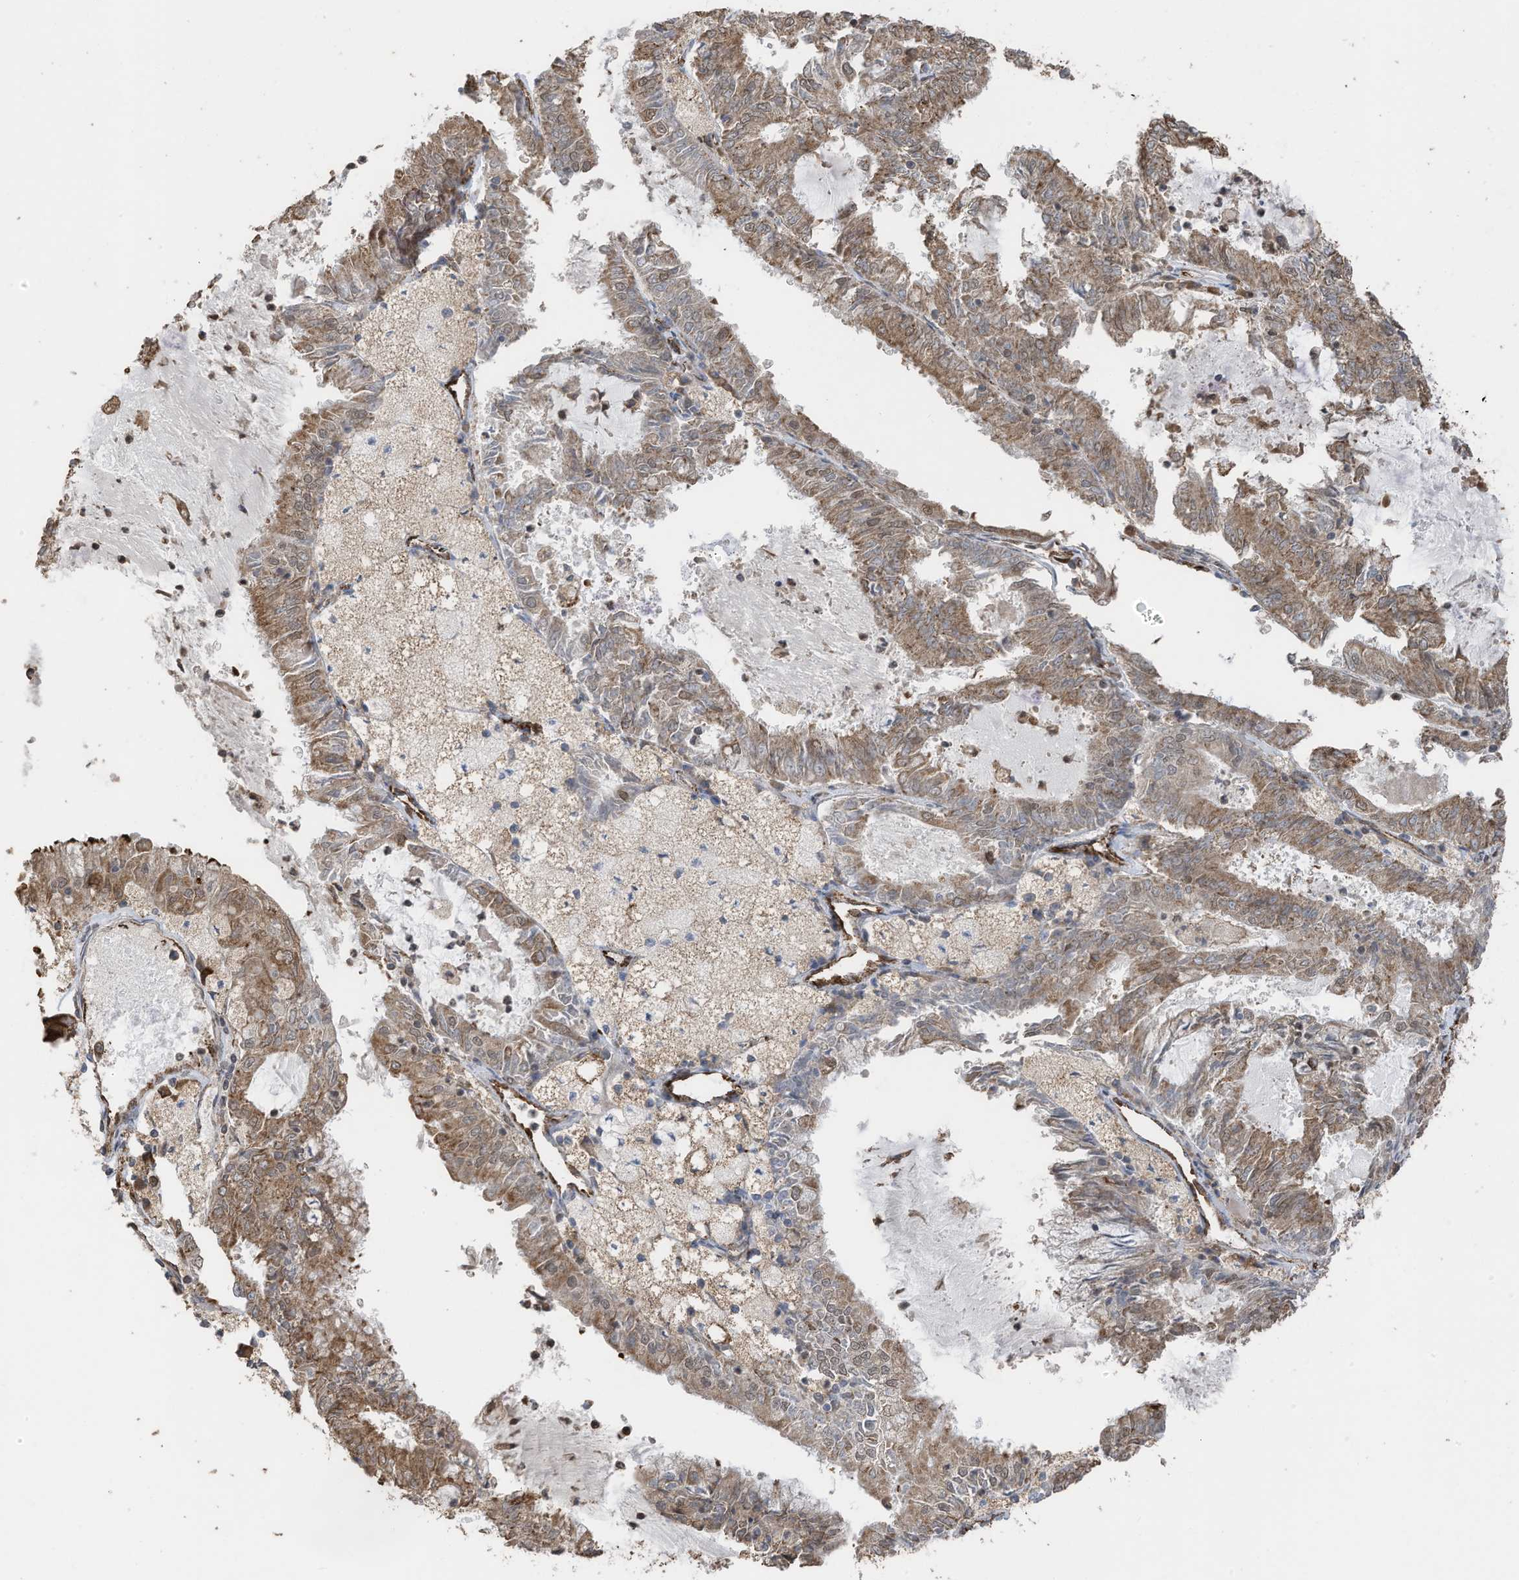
{"staining": {"intensity": "weak", "quantity": ">75%", "location": "cytoplasmic/membranous,nuclear"}, "tissue": "endometrial cancer", "cell_type": "Tumor cells", "image_type": "cancer", "snomed": [{"axis": "morphology", "description": "Adenocarcinoma, NOS"}, {"axis": "topography", "description": "Endometrium"}], "caption": "Immunohistochemistry (IHC) (DAB) staining of human adenocarcinoma (endometrial) exhibits weak cytoplasmic/membranous and nuclear protein staining in about >75% of tumor cells.", "gene": "ERLEC1", "patient": {"sex": "female", "age": 57}}